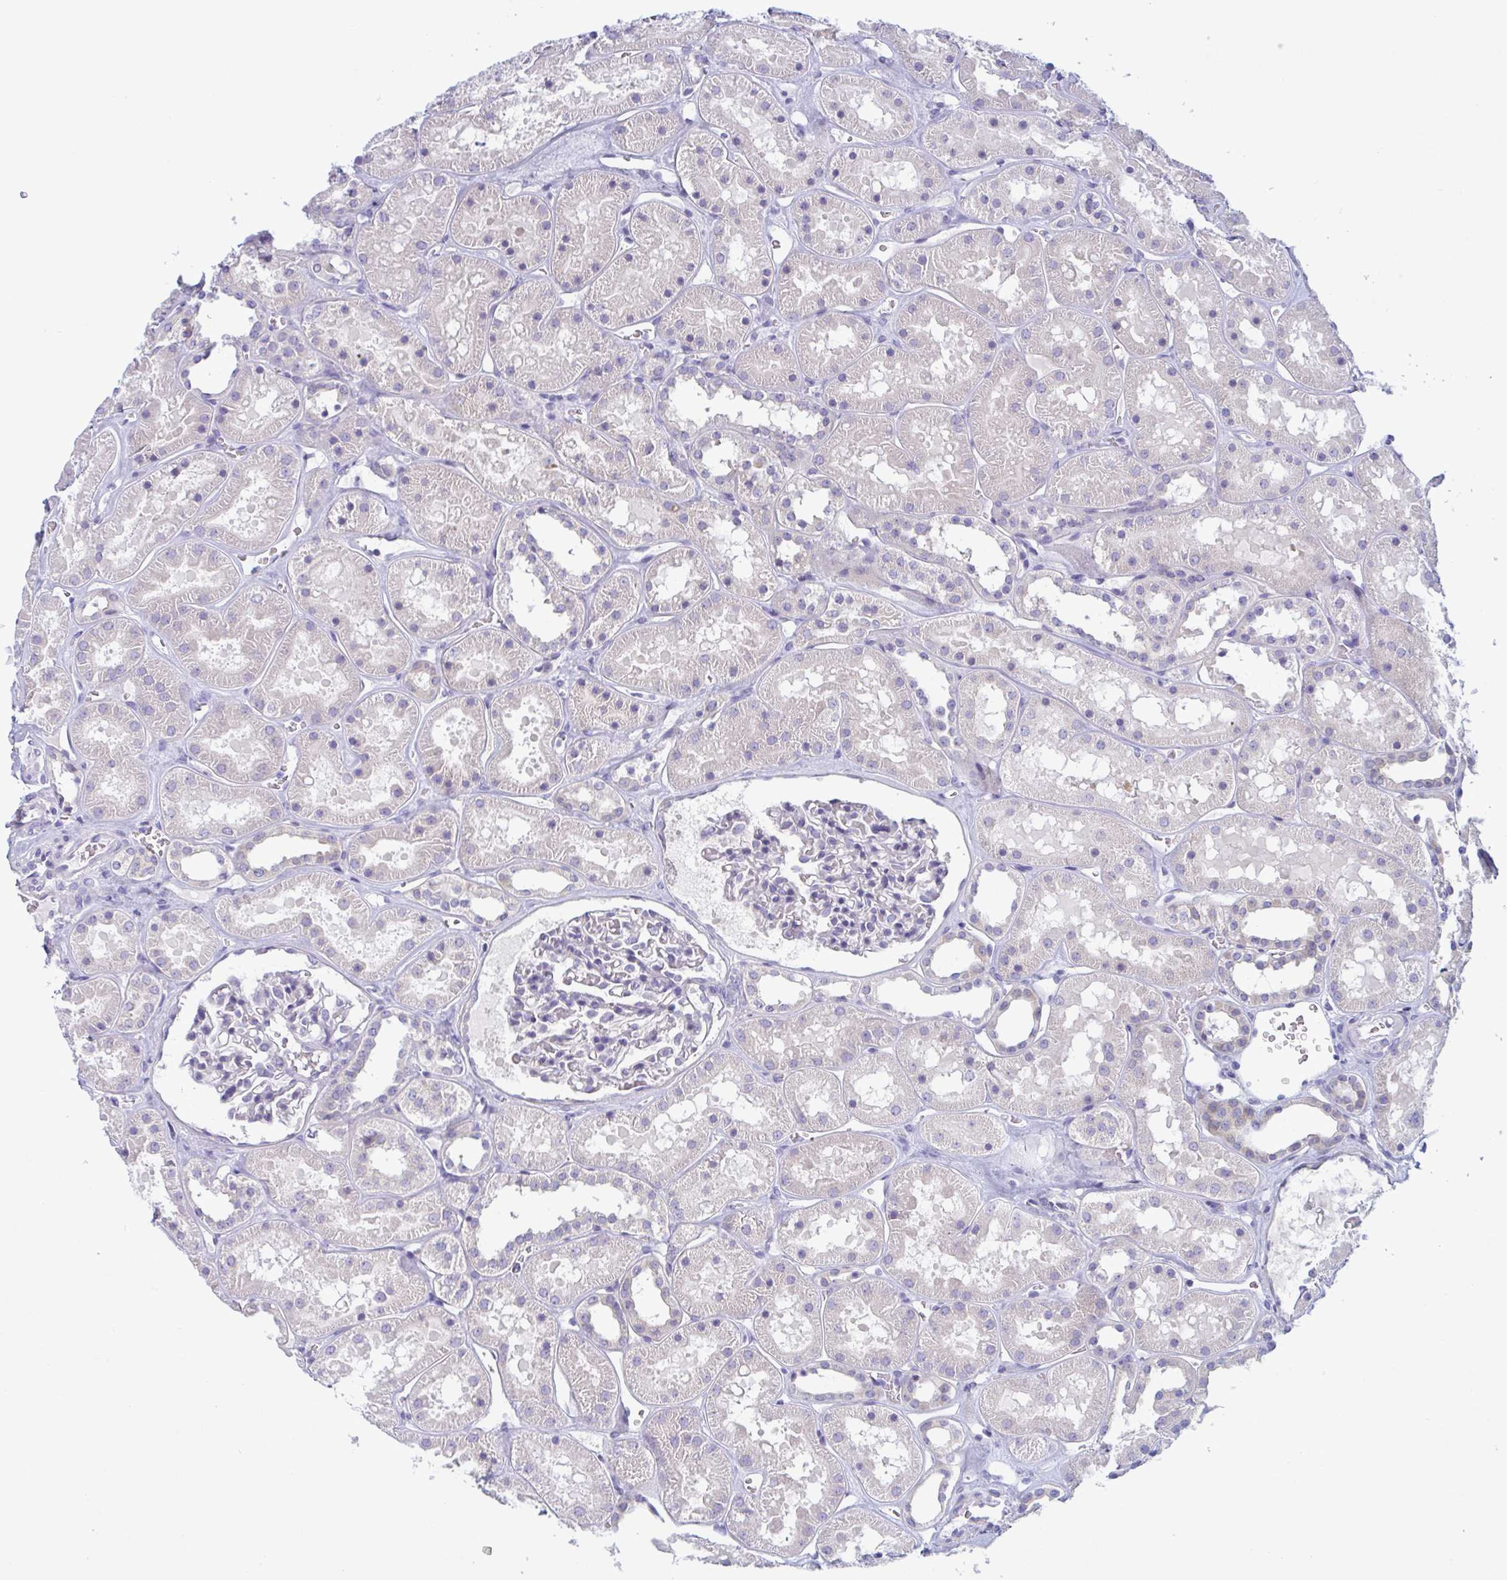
{"staining": {"intensity": "negative", "quantity": "none", "location": "none"}, "tissue": "kidney", "cell_type": "Cells in glomeruli", "image_type": "normal", "snomed": [{"axis": "morphology", "description": "Normal tissue, NOS"}, {"axis": "topography", "description": "Kidney"}], "caption": "Micrograph shows no protein positivity in cells in glomeruli of benign kidney. (Stains: DAB IHC with hematoxylin counter stain, Microscopy: brightfield microscopy at high magnification).", "gene": "NAA30", "patient": {"sex": "female", "age": 41}}